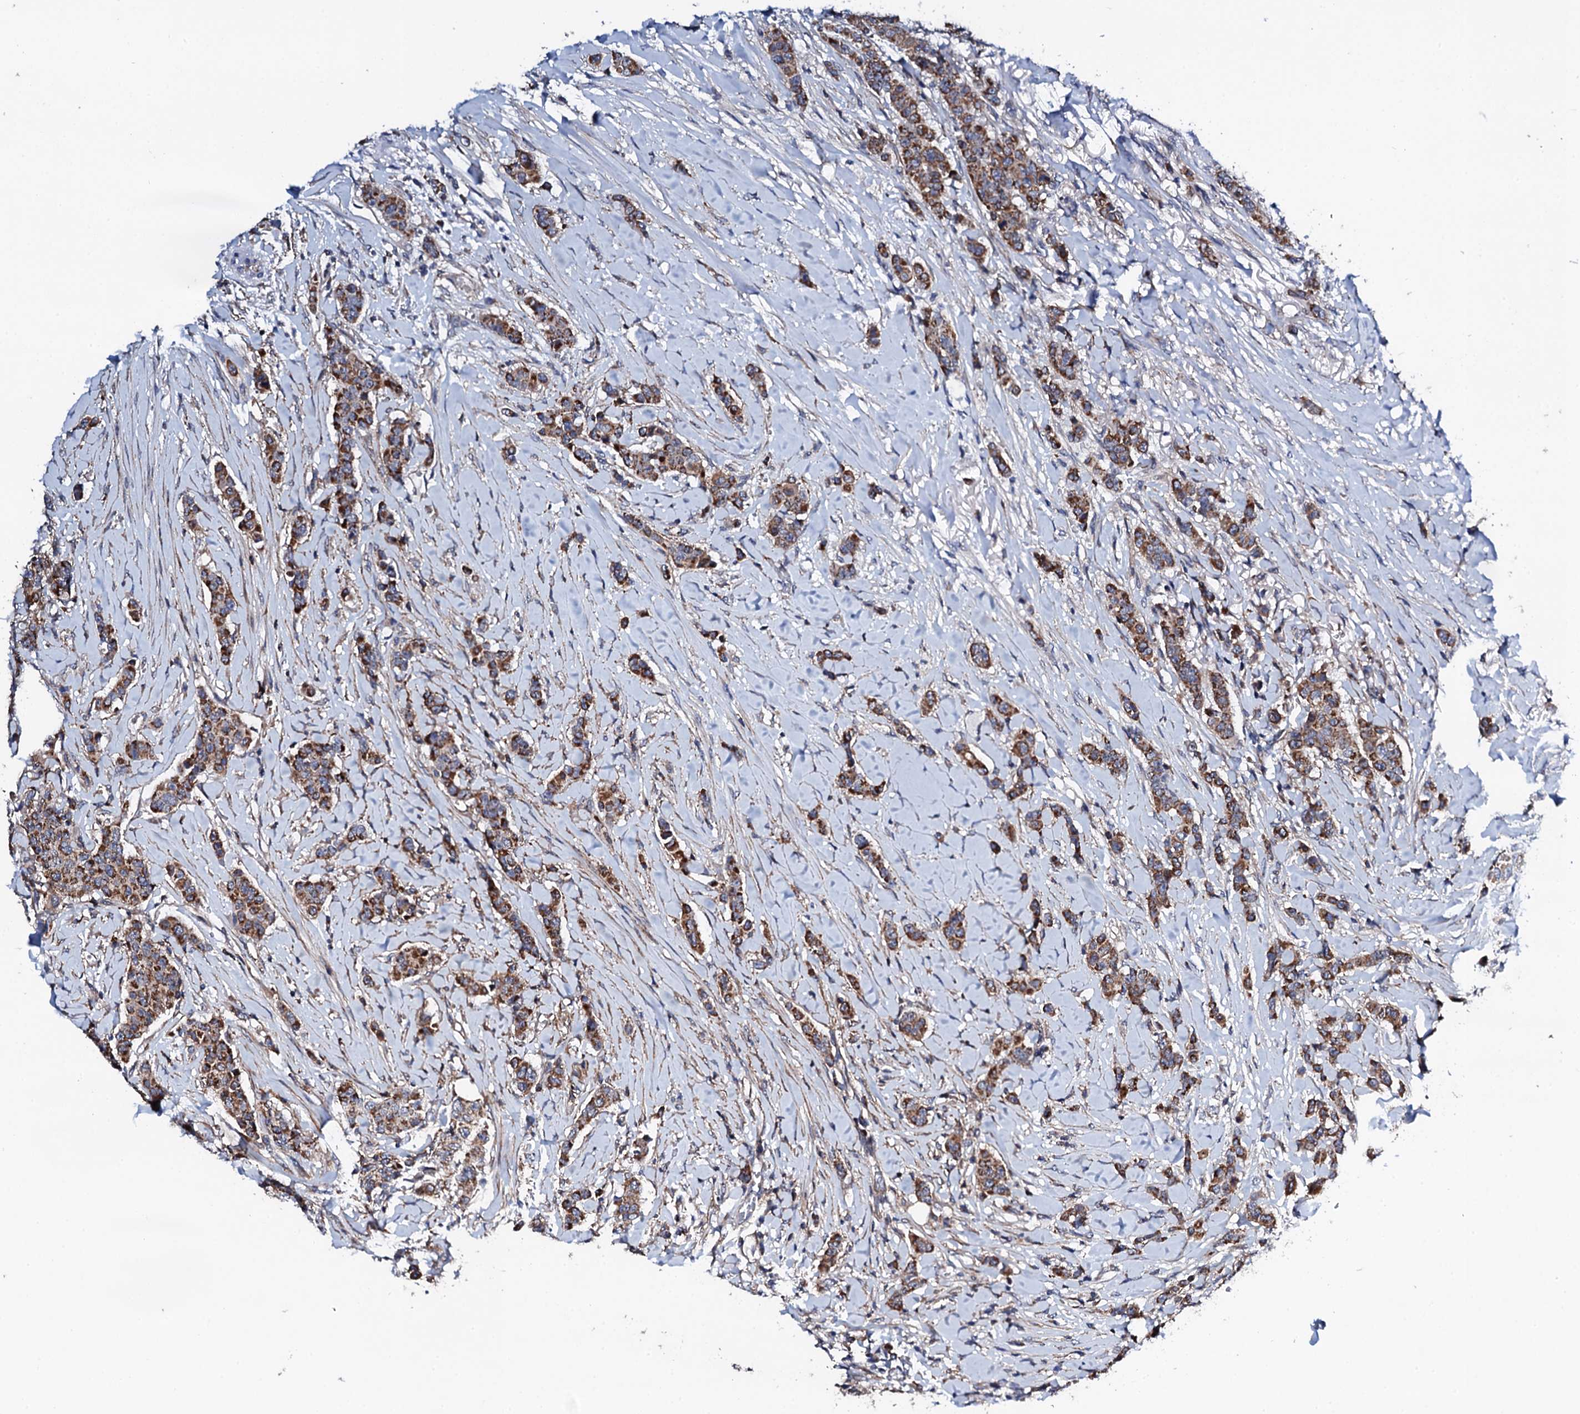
{"staining": {"intensity": "strong", "quantity": ">75%", "location": "cytoplasmic/membranous"}, "tissue": "breast cancer", "cell_type": "Tumor cells", "image_type": "cancer", "snomed": [{"axis": "morphology", "description": "Duct carcinoma"}, {"axis": "topography", "description": "Breast"}], "caption": "IHC image of human breast cancer (infiltrating ductal carcinoma) stained for a protein (brown), which shows high levels of strong cytoplasmic/membranous positivity in approximately >75% of tumor cells.", "gene": "COG4", "patient": {"sex": "female", "age": 40}}